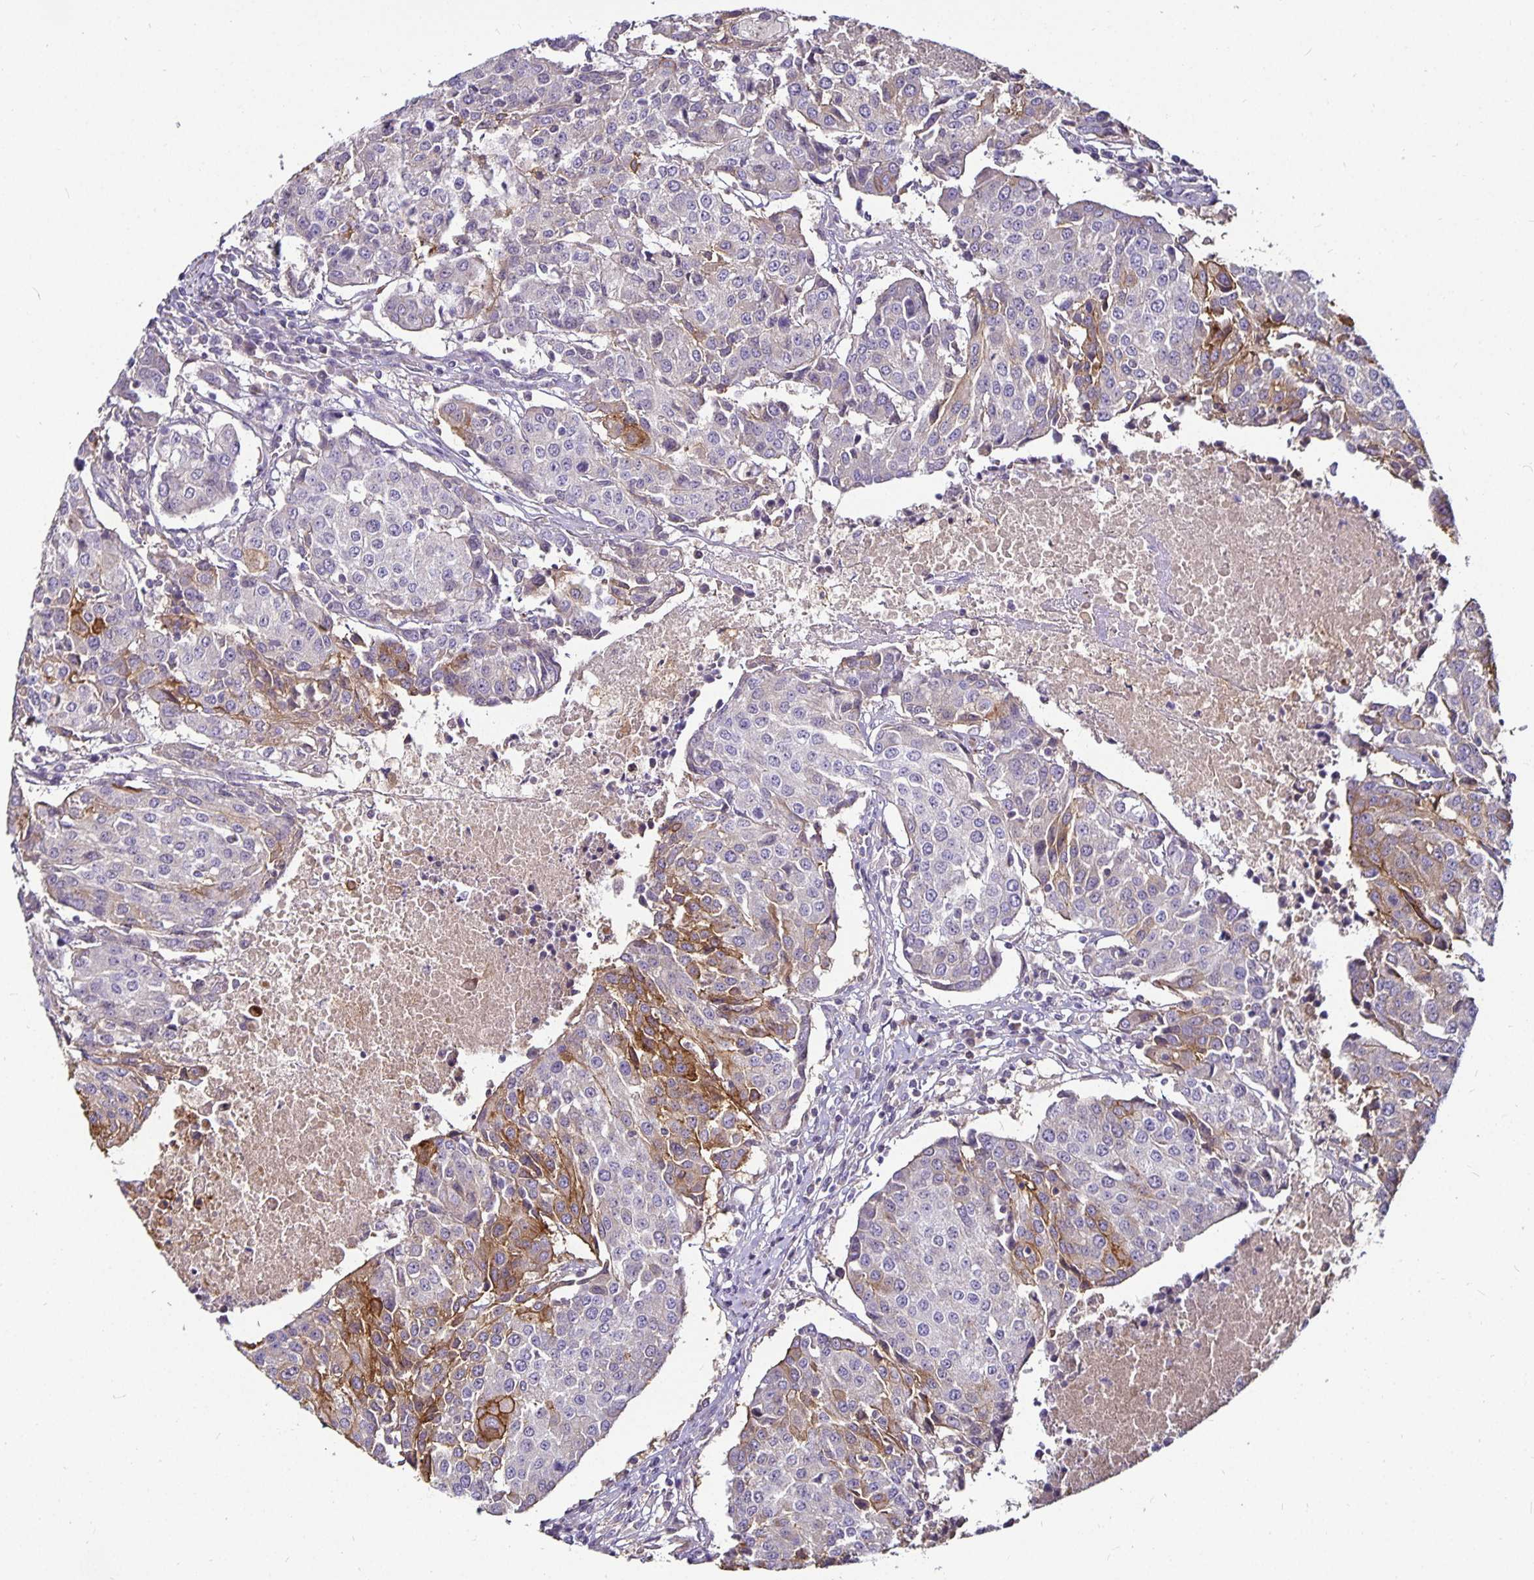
{"staining": {"intensity": "moderate", "quantity": "<25%", "location": "cytoplasmic/membranous"}, "tissue": "urothelial cancer", "cell_type": "Tumor cells", "image_type": "cancer", "snomed": [{"axis": "morphology", "description": "Urothelial carcinoma, High grade"}, {"axis": "topography", "description": "Urinary bladder"}], "caption": "Urothelial cancer stained with IHC exhibits moderate cytoplasmic/membranous positivity in approximately <25% of tumor cells.", "gene": "CA12", "patient": {"sex": "female", "age": 85}}